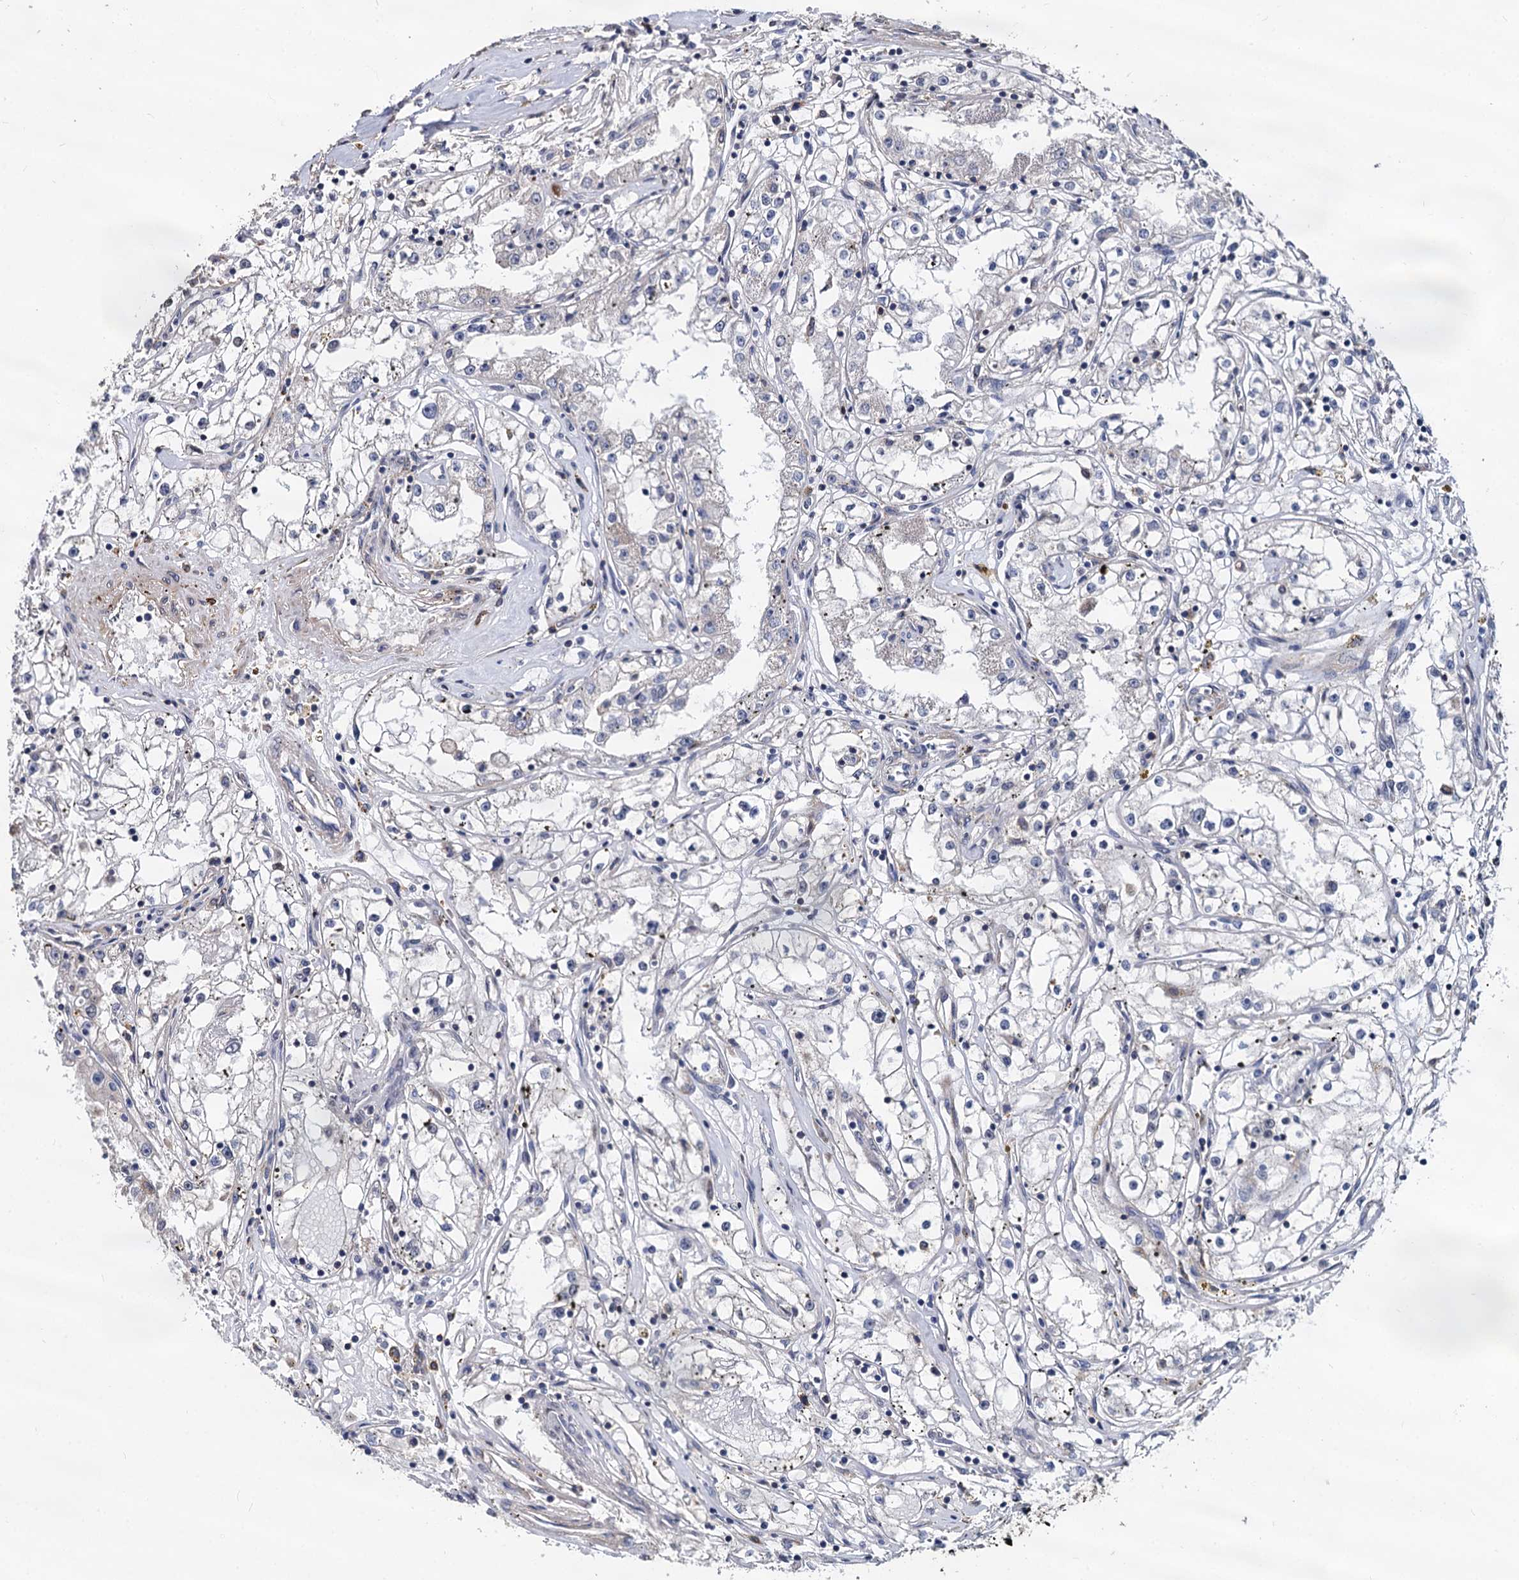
{"staining": {"intensity": "negative", "quantity": "none", "location": "none"}, "tissue": "renal cancer", "cell_type": "Tumor cells", "image_type": "cancer", "snomed": [{"axis": "morphology", "description": "Adenocarcinoma, NOS"}, {"axis": "topography", "description": "Kidney"}], "caption": "Immunohistochemistry histopathology image of neoplastic tissue: human renal cancer (adenocarcinoma) stained with DAB shows no significant protein positivity in tumor cells.", "gene": "PSMD4", "patient": {"sex": "male", "age": 56}}